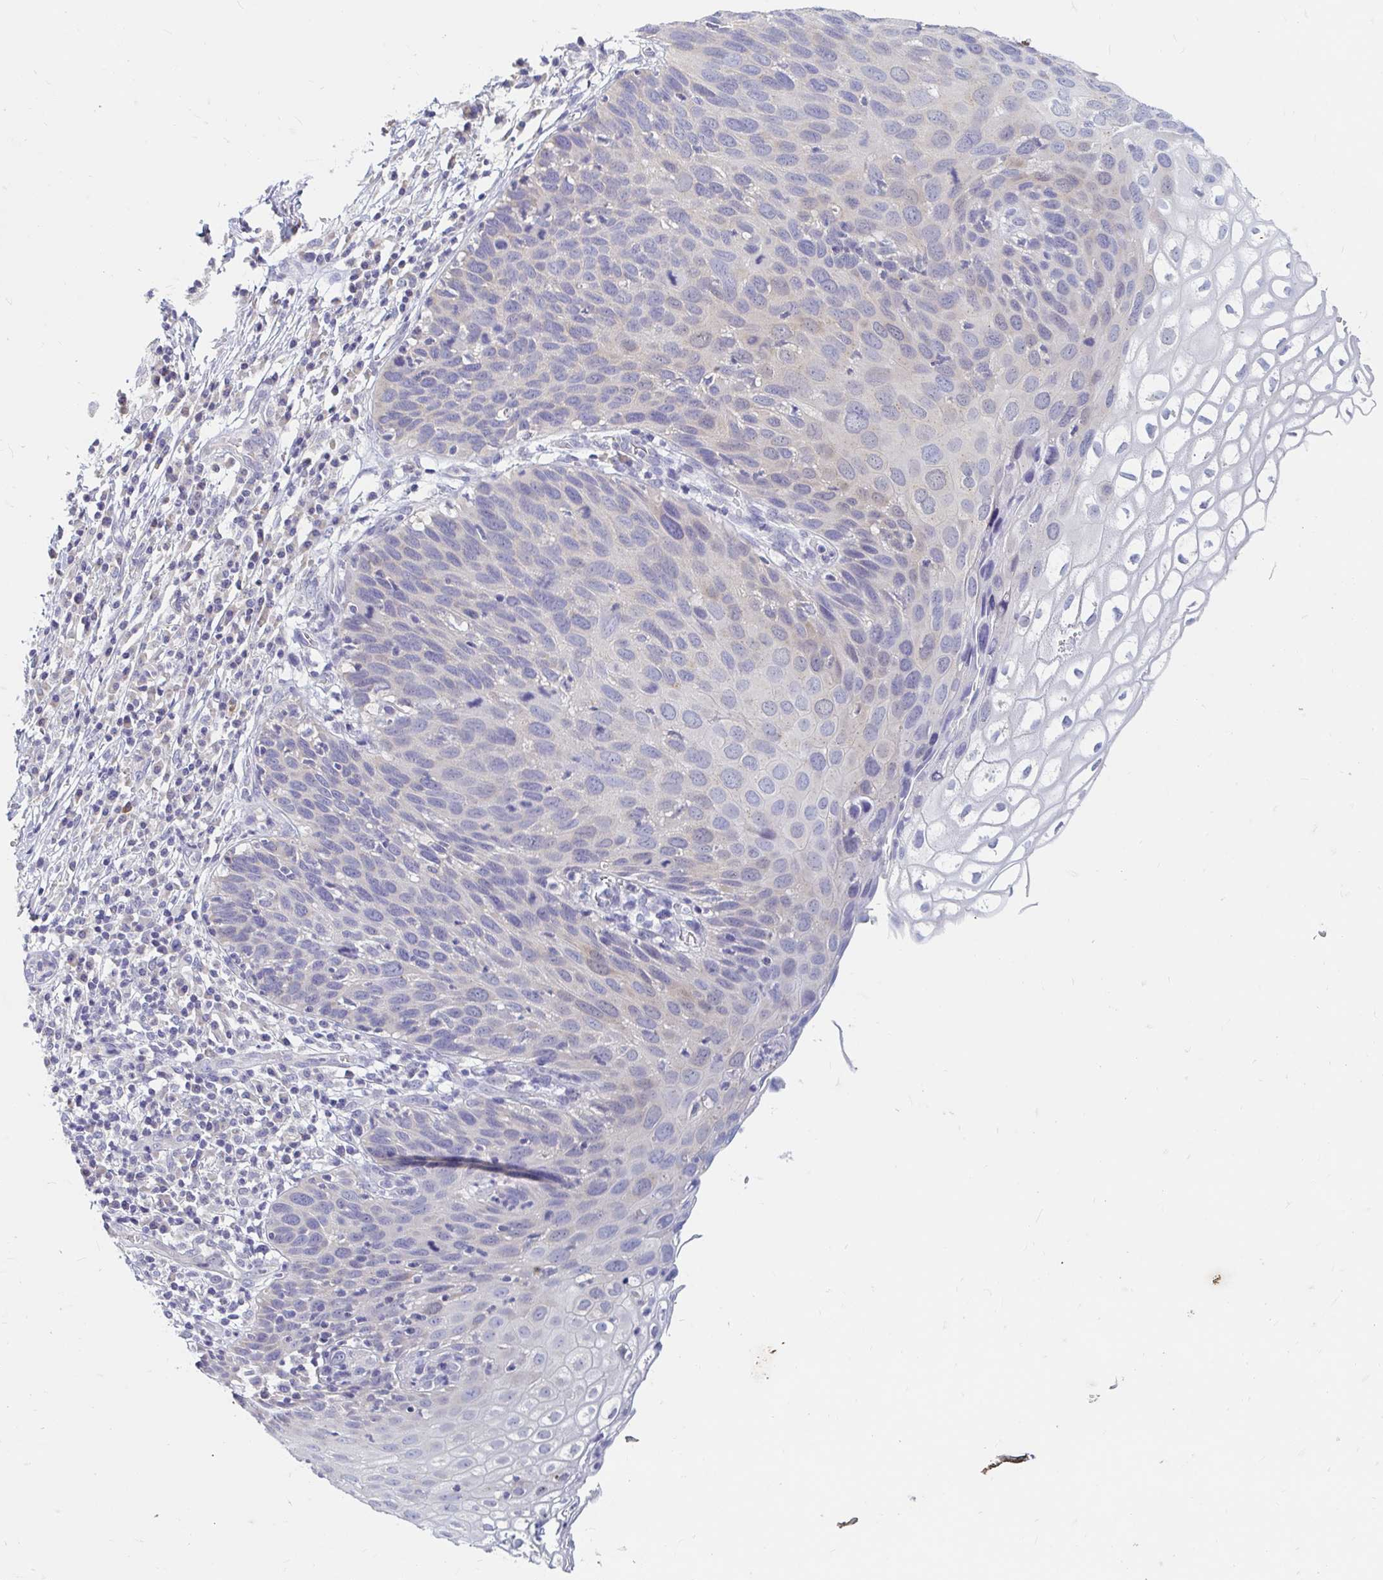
{"staining": {"intensity": "negative", "quantity": "none", "location": "none"}, "tissue": "cervix", "cell_type": "Glandular cells", "image_type": "normal", "snomed": [{"axis": "morphology", "description": "Normal tissue, NOS"}, {"axis": "topography", "description": "Cervix"}], "caption": "This micrograph is of normal cervix stained with immunohistochemistry to label a protein in brown with the nuclei are counter-stained blue. There is no positivity in glandular cells.", "gene": "ADH1A", "patient": {"sex": "female", "age": 36}}